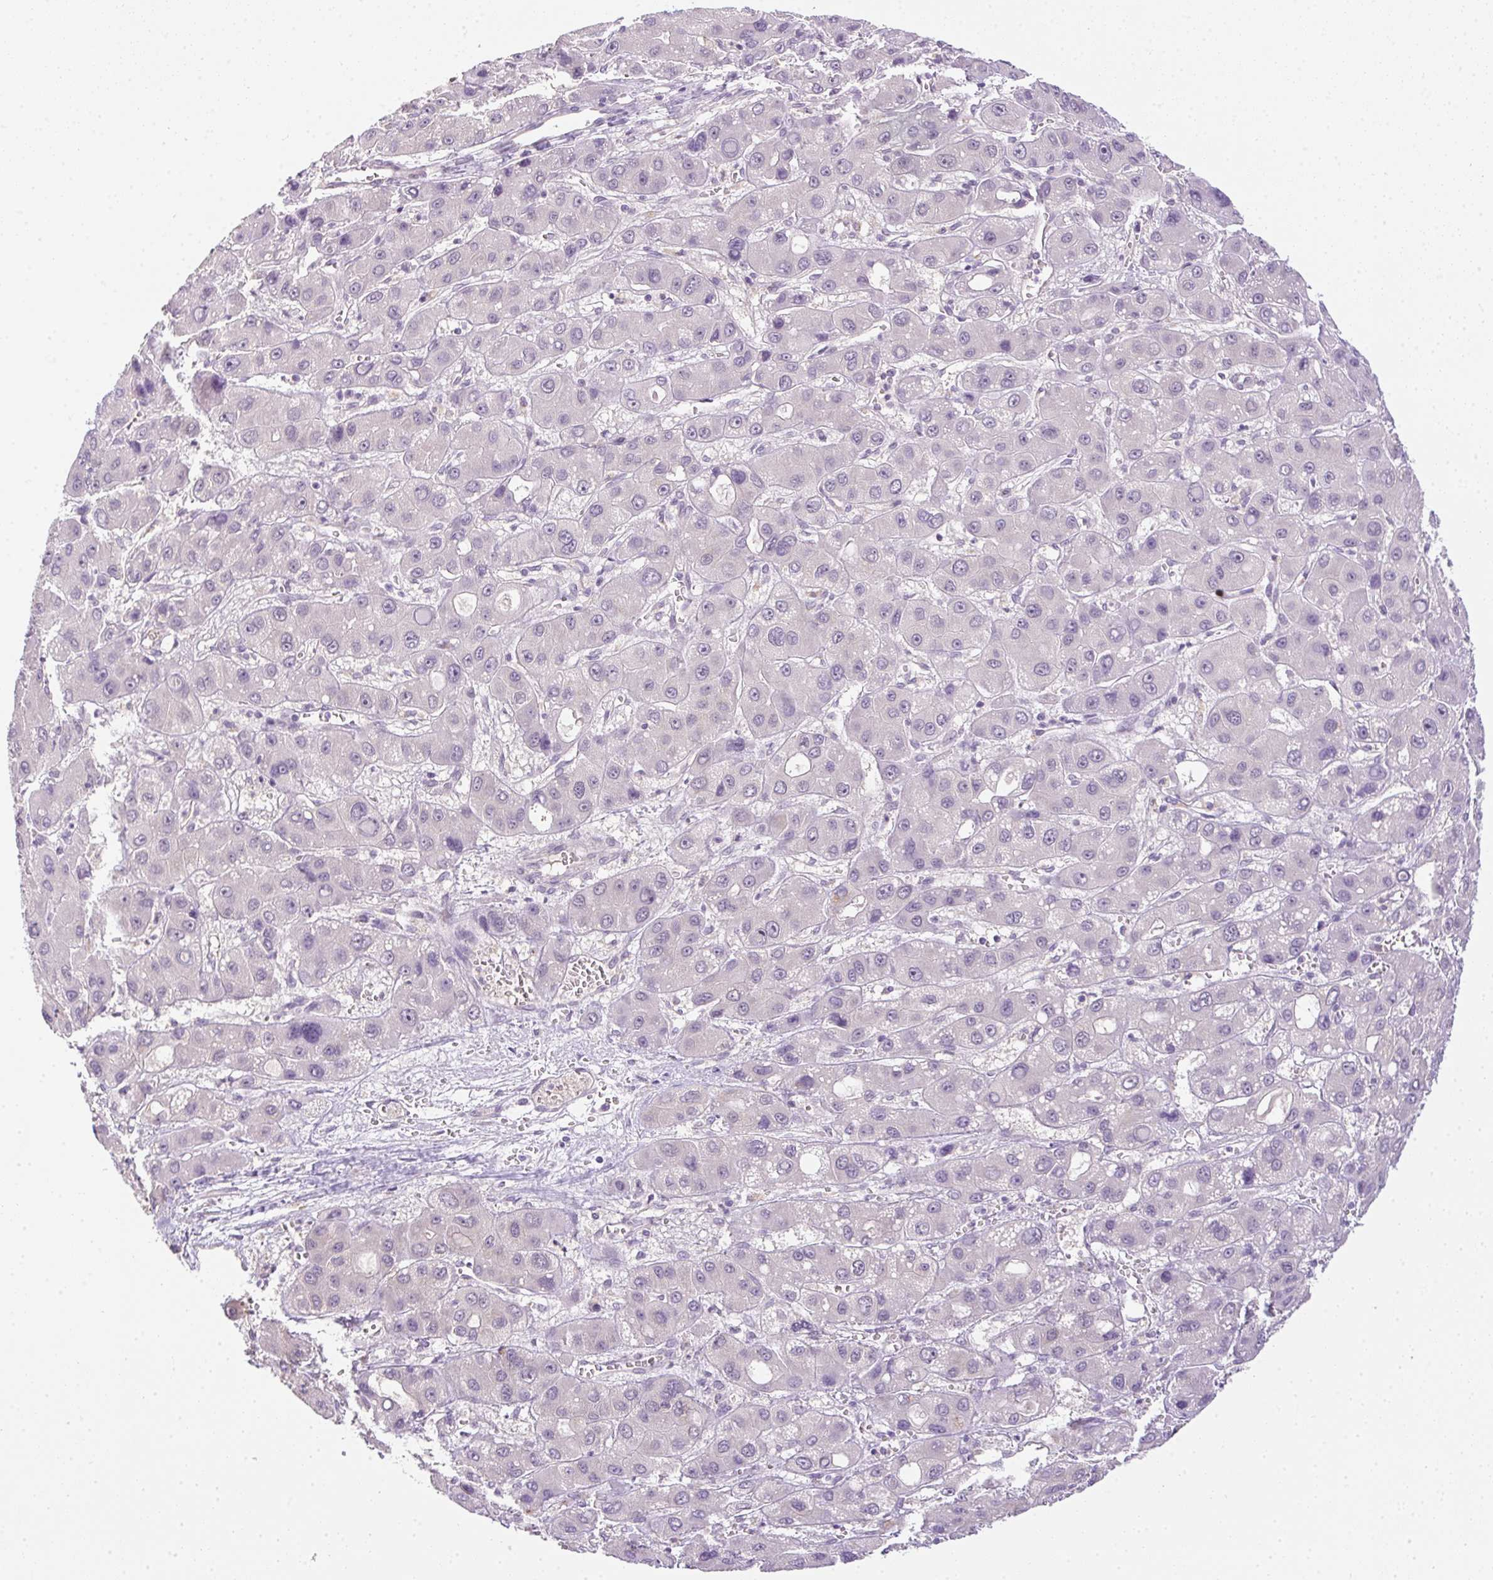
{"staining": {"intensity": "negative", "quantity": "none", "location": "none"}, "tissue": "liver cancer", "cell_type": "Tumor cells", "image_type": "cancer", "snomed": [{"axis": "morphology", "description": "Carcinoma, Hepatocellular, NOS"}, {"axis": "topography", "description": "Liver"}], "caption": "DAB (3,3'-diaminobenzidine) immunohistochemical staining of liver cancer (hepatocellular carcinoma) shows no significant positivity in tumor cells.", "gene": "CMPK1", "patient": {"sex": "male", "age": 55}}